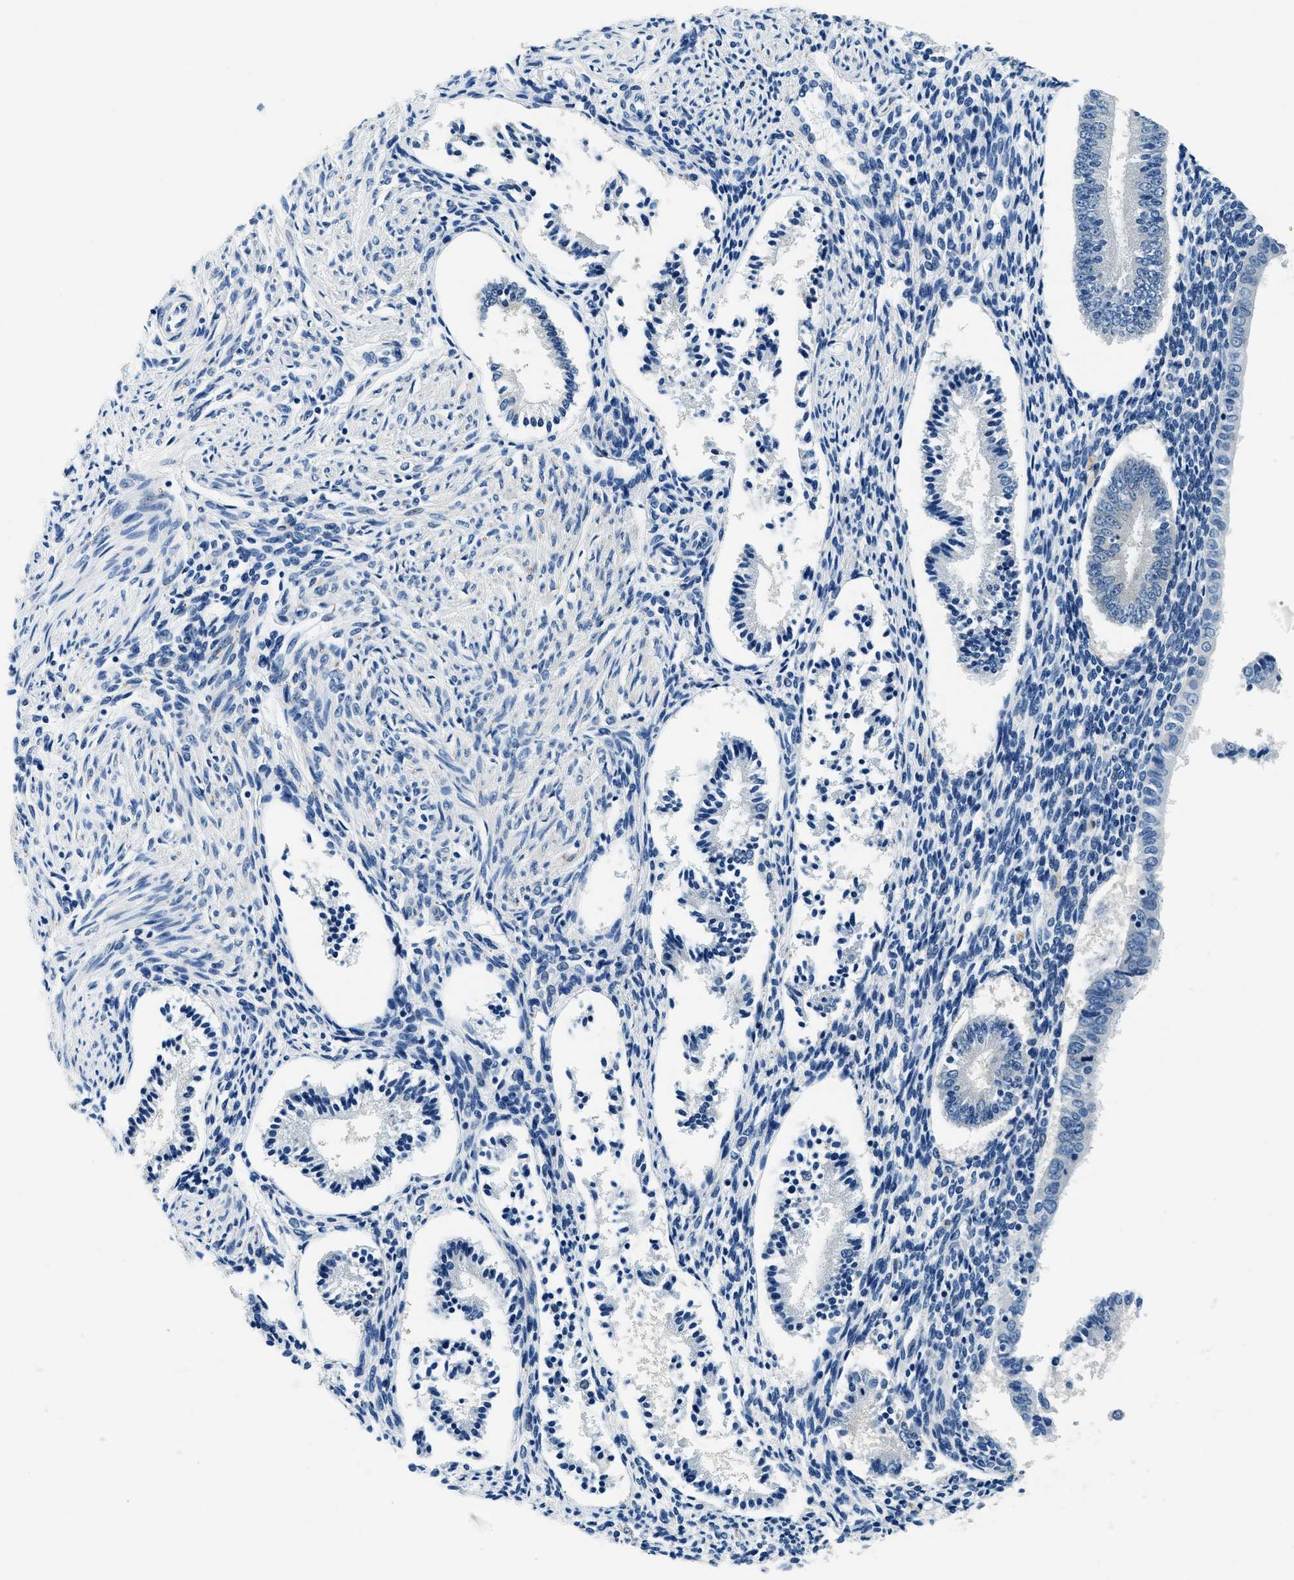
{"staining": {"intensity": "negative", "quantity": "none", "location": "none"}, "tissue": "endometrium", "cell_type": "Cells in endometrial stroma", "image_type": "normal", "snomed": [{"axis": "morphology", "description": "Normal tissue, NOS"}, {"axis": "topography", "description": "Endometrium"}], "caption": "IHC photomicrograph of benign endometrium: human endometrium stained with DAB (3,3'-diaminobenzidine) displays no significant protein staining in cells in endometrial stroma.", "gene": "UBAC2", "patient": {"sex": "female", "age": 42}}